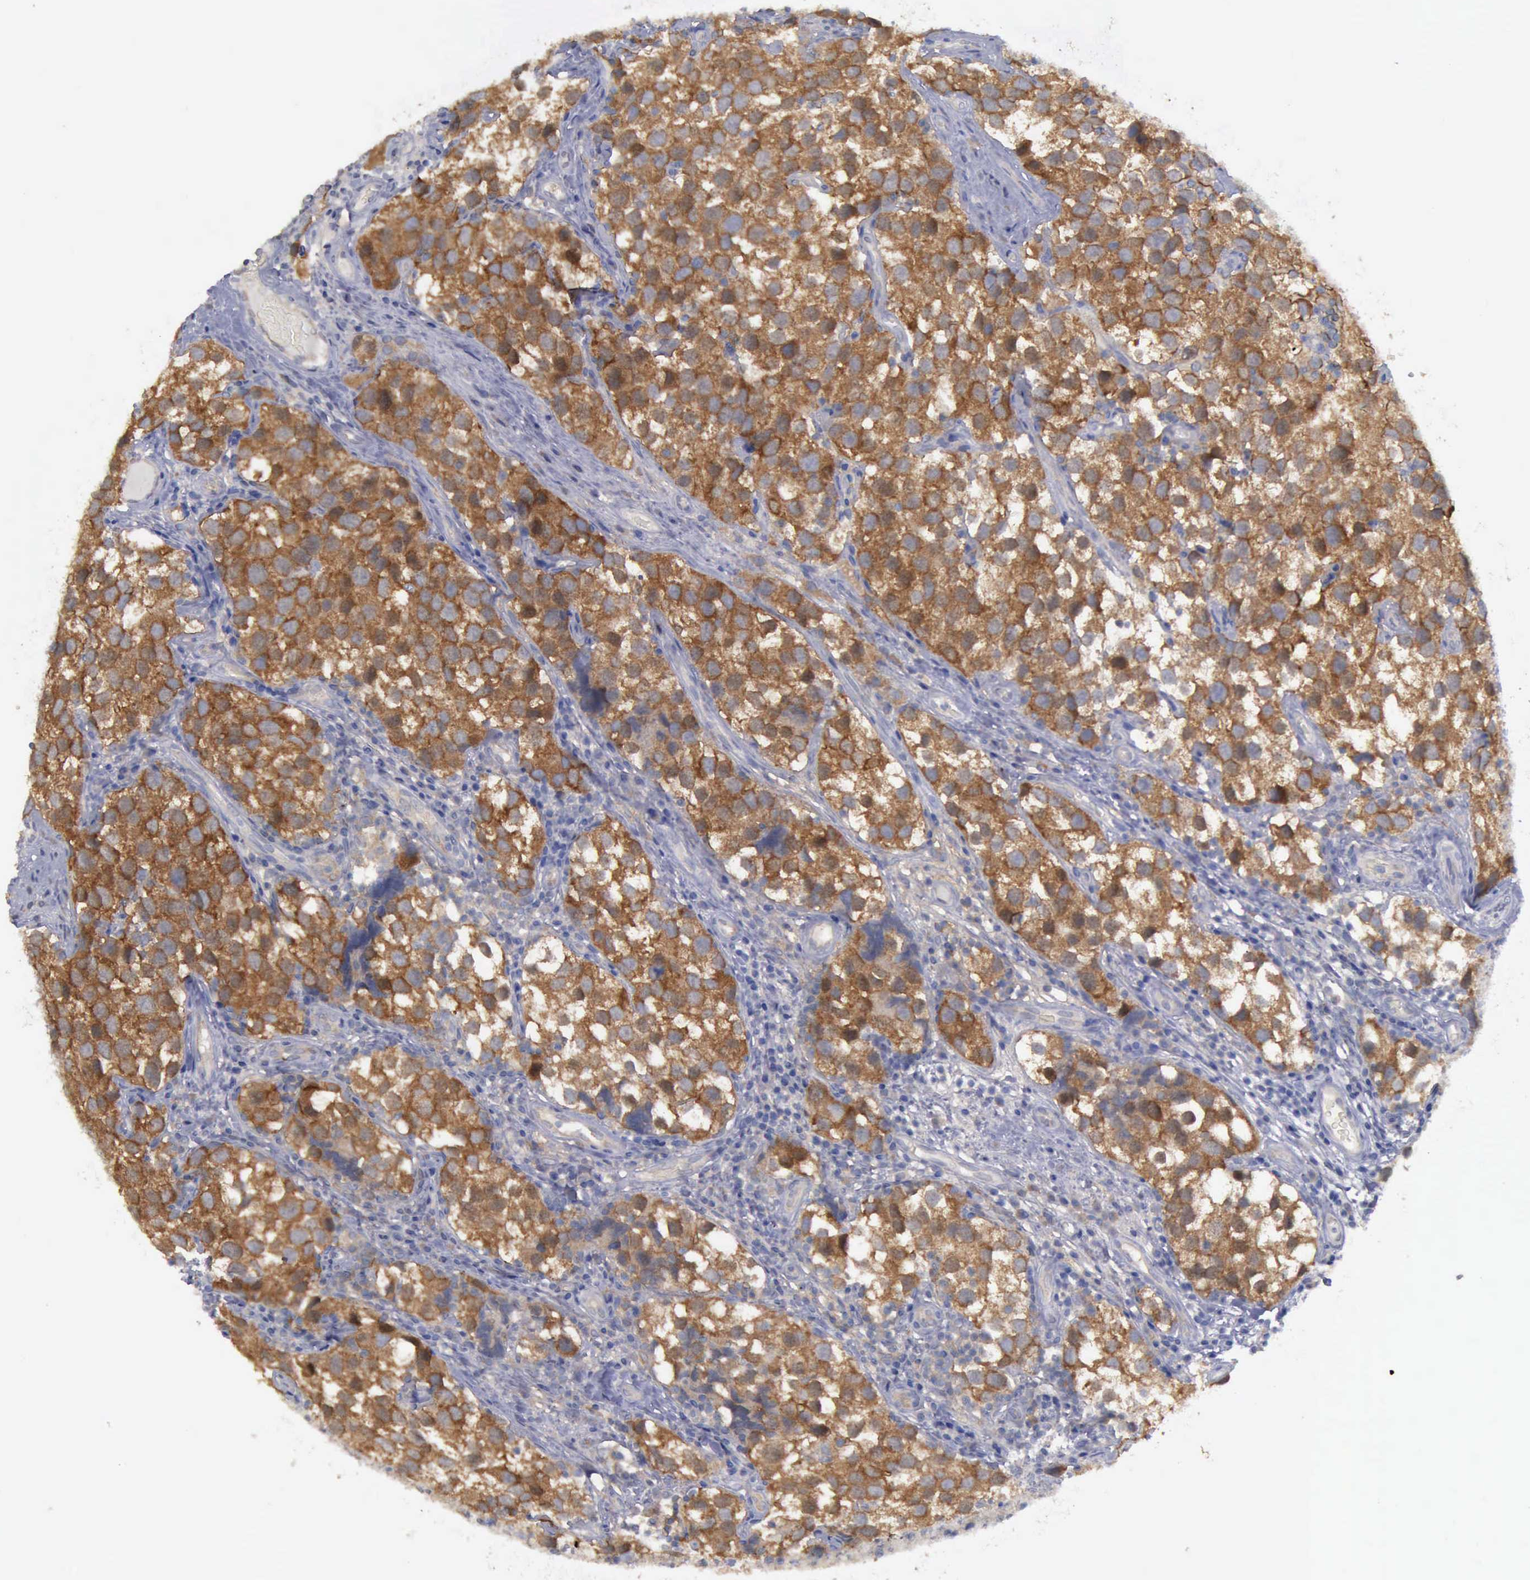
{"staining": {"intensity": "moderate", "quantity": ">75%", "location": "cytoplasmic/membranous"}, "tissue": "testis cancer", "cell_type": "Tumor cells", "image_type": "cancer", "snomed": [{"axis": "morphology", "description": "Seminoma, NOS"}, {"axis": "topography", "description": "Testis"}], "caption": "Moderate cytoplasmic/membranous staining for a protein is present in about >75% of tumor cells of testis cancer using immunohistochemistry (IHC).", "gene": "PHKA1", "patient": {"sex": "male", "age": 39}}